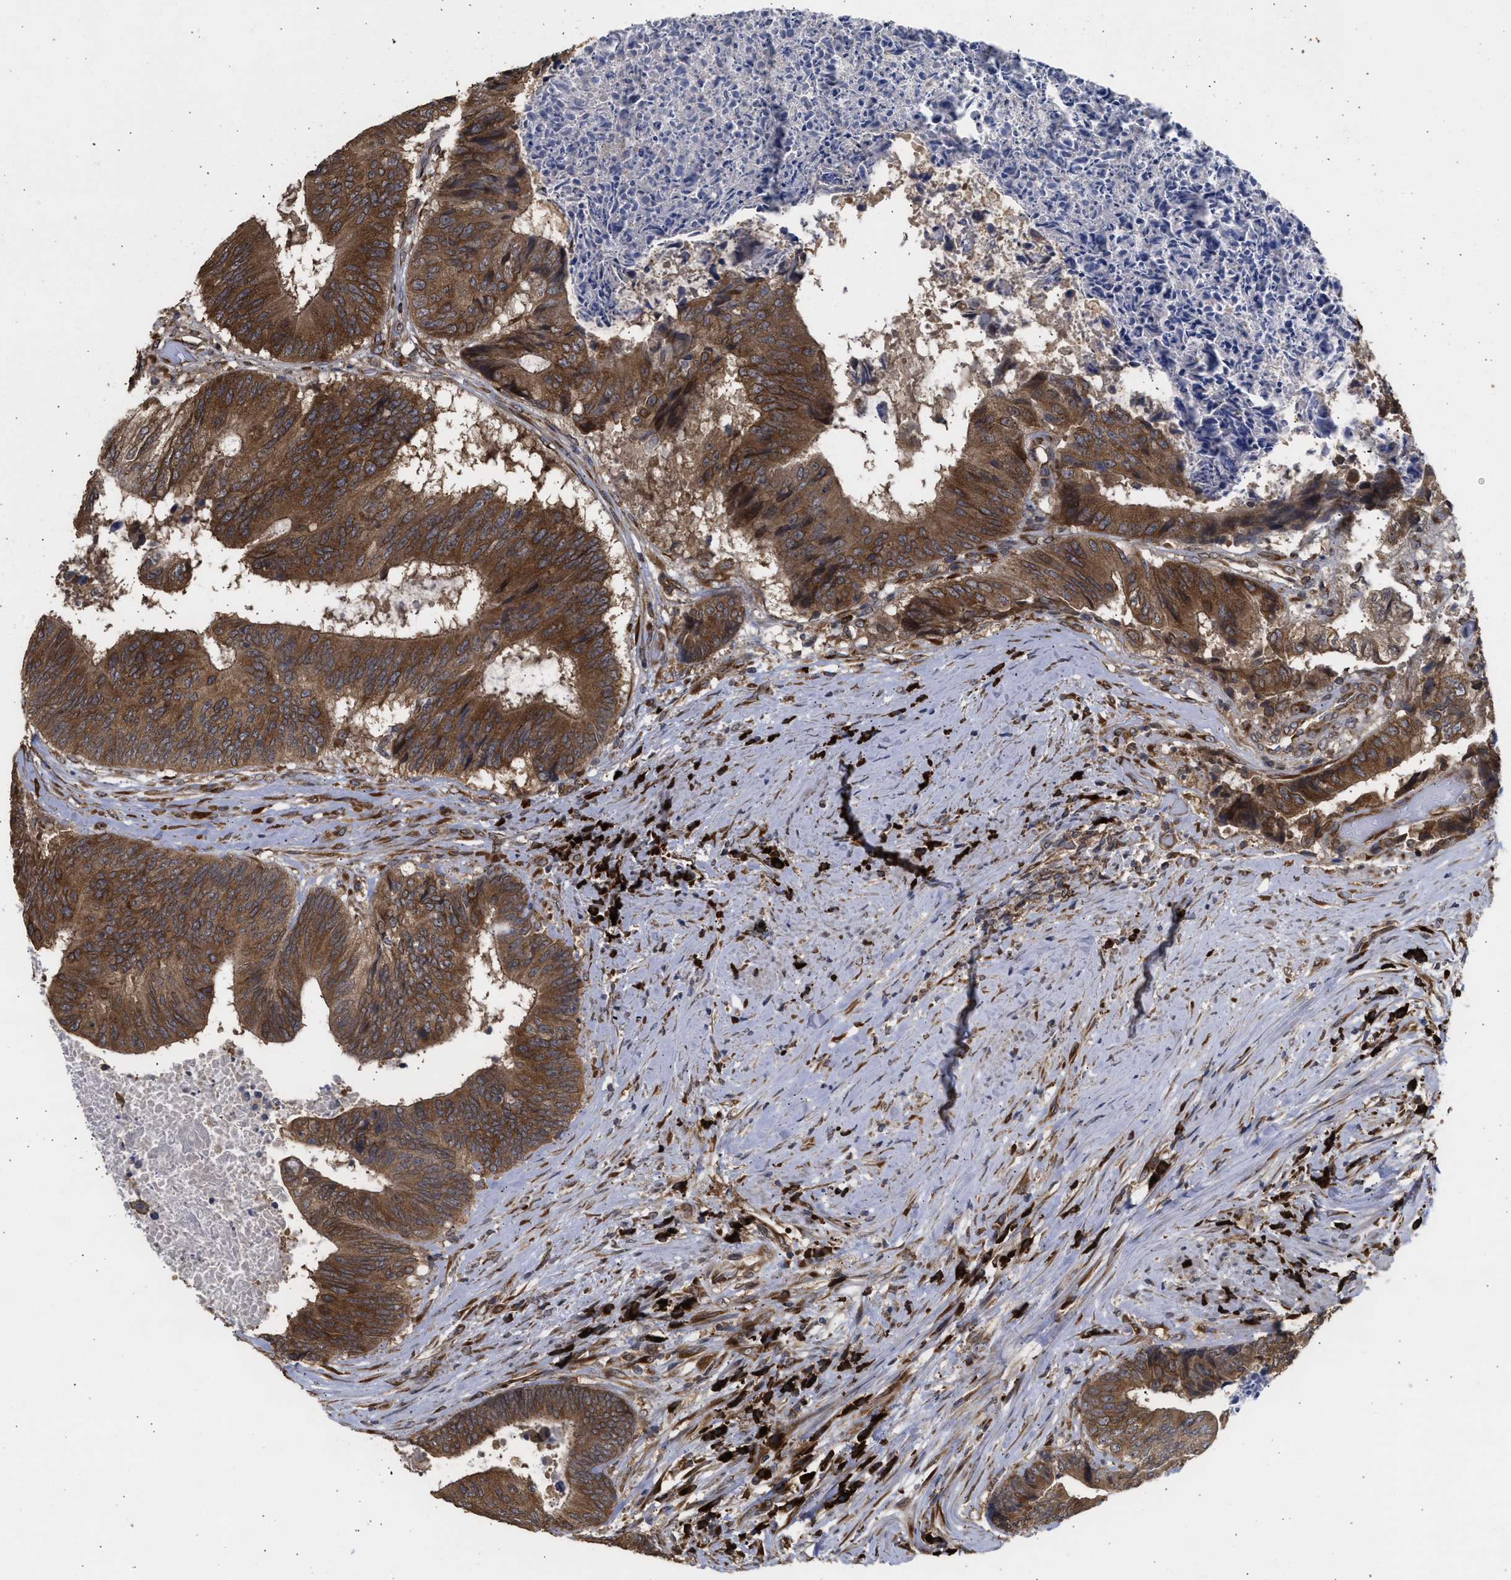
{"staining": {"intensity": "strong", "quantity": ">75%", "location": "cytoplasmic/membranous"}, "tissue": "colorectal cancer", "cell_type": "Tumor cells", "image_type": "cancer", "snomed": [{"axis": "morphology", "description": "Adenocarcinoma, NOS"}, {"axis": "topography", "description": "Rectum"}], "caption": "Brown immunohistochemical staining in human colorectal adenocarcinoma shows strong cytoplasmic/membranous expression in approximately >75% of tumor cells. (Brightfield microscopy of DAB IHC at high magnification).", "gene": "DNAJC1", "patient": {"sex": "male", "age": 72}}